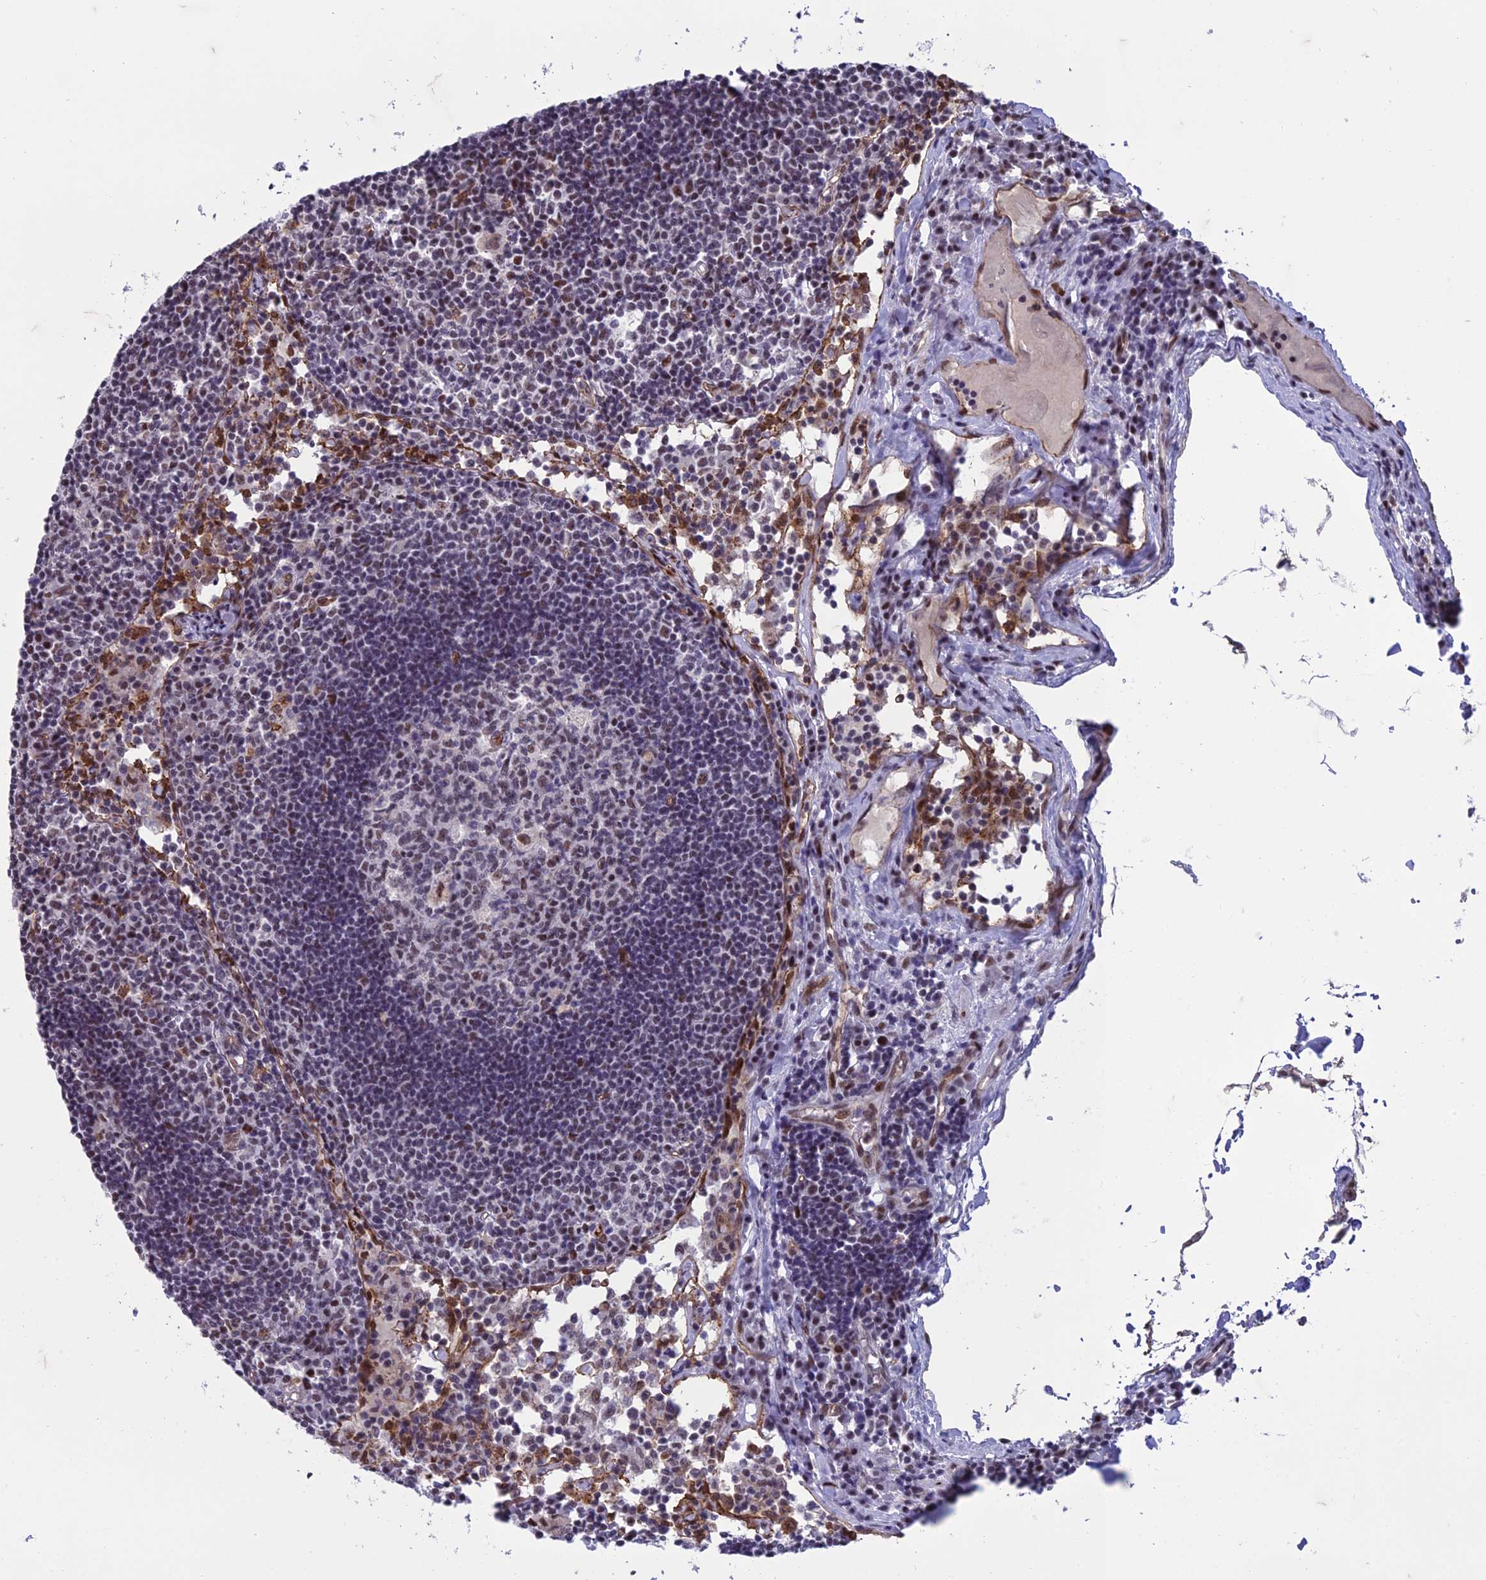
{"staining": {"intensity": "moderate", "quantity": "<25%", "location": "nuclear"}, "tissue": "lymph node", "cell_type": "Germinal center cells", "image_type": "normal", "snomed": [{"axis": "morphology", "description": "Normal tissue, NOS"}, {"axis": "topography", "description": "Lymph node"}], "caption": "A histopathology image of lymph node stained for a protein displays moderate nuclear brown staining in germinal center cells.", "gene": "RANBP3", "patient": {"sex": "female", "age": 55}}